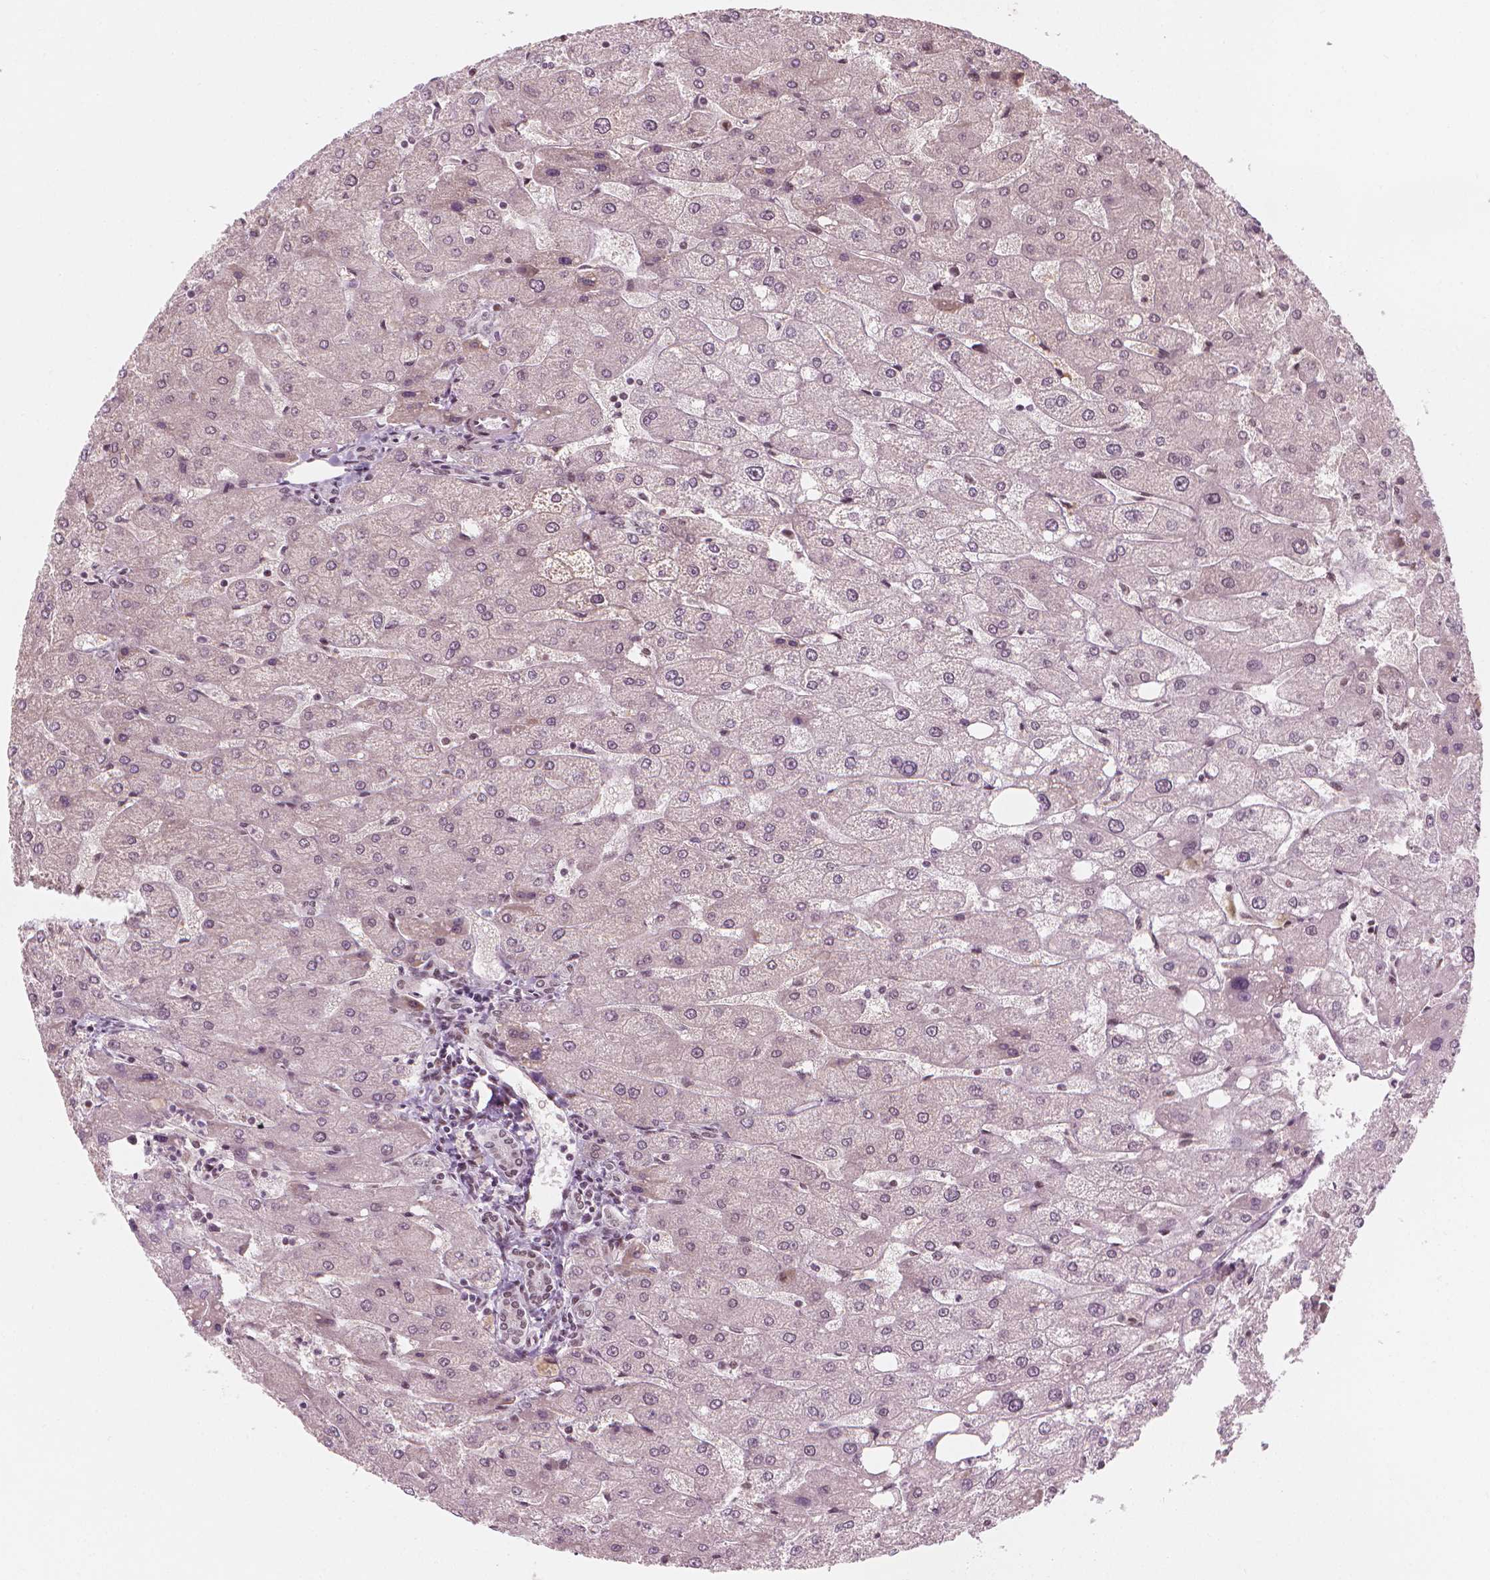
{"staining": {"intensity": "moderate", "quantity": ">75%", "location": "nuclear"}, "tissue": "liver", "cell_type": "Cholangiocytes", "image_type": "normal", "snomed": [{"axis": "morphology", "description": "Normal tissue, NOS"}, {"axis": "topography", "description": "Liver"}], "caption": "Liver stained with a brown dye reveals moderate nuclear positive staining in about >75% of cholangiocytes.", "gene": "ELF2", "patient": {"sex": "male", "age": 67}}